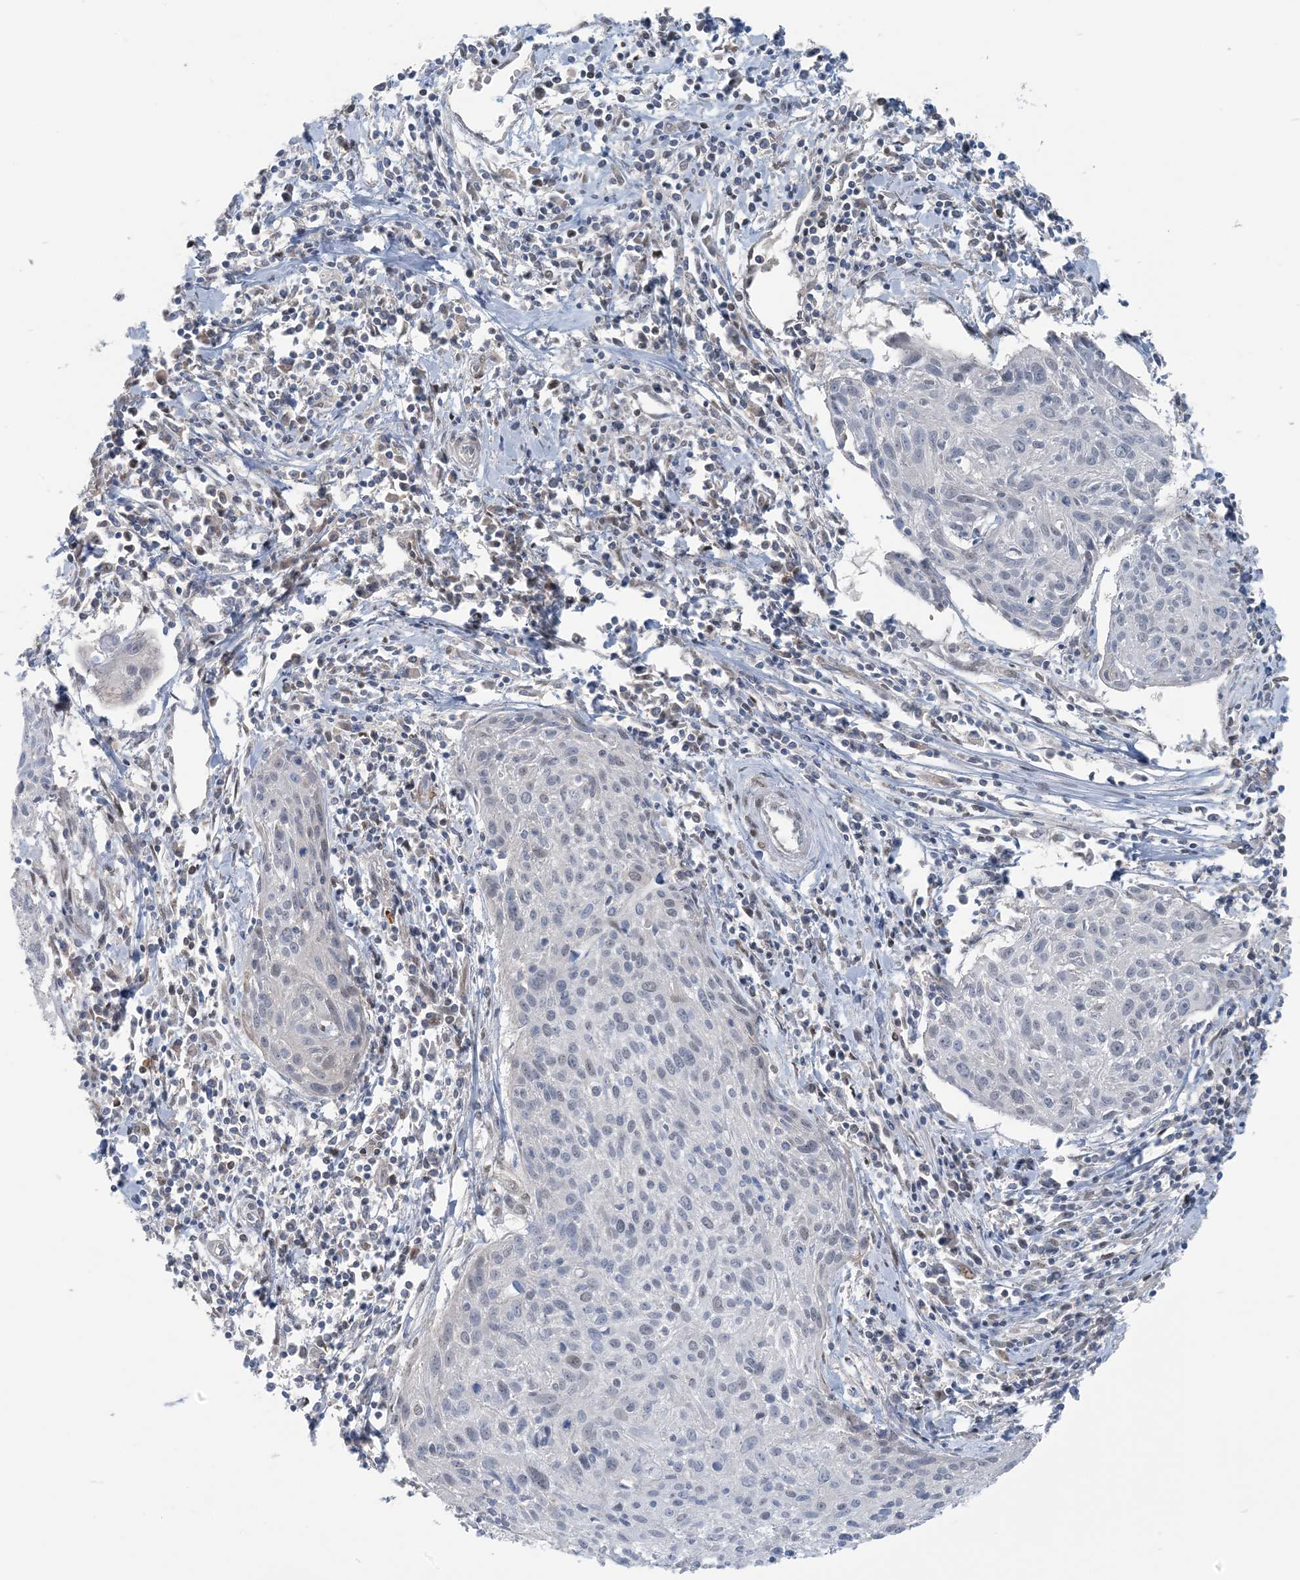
{"staining": {"intensity": "negative", "quantity": "none", "location": "none"}, "tissue": "cervical cancer", "cell_type": "Tumor cells", "image_type": "cancer", "snomed": [{"axis": "morphology", "description": "Squamous cell carcinoma, NOS"}, {"axis": "topography", "description": "Cervix"}], "caption": "An image of human cervical cancer (squamous cell carcinoma) is negative for staining in tumor cells.", "gene": "ZC3H12A", "patient": {"sex": "female", "age": 51}}